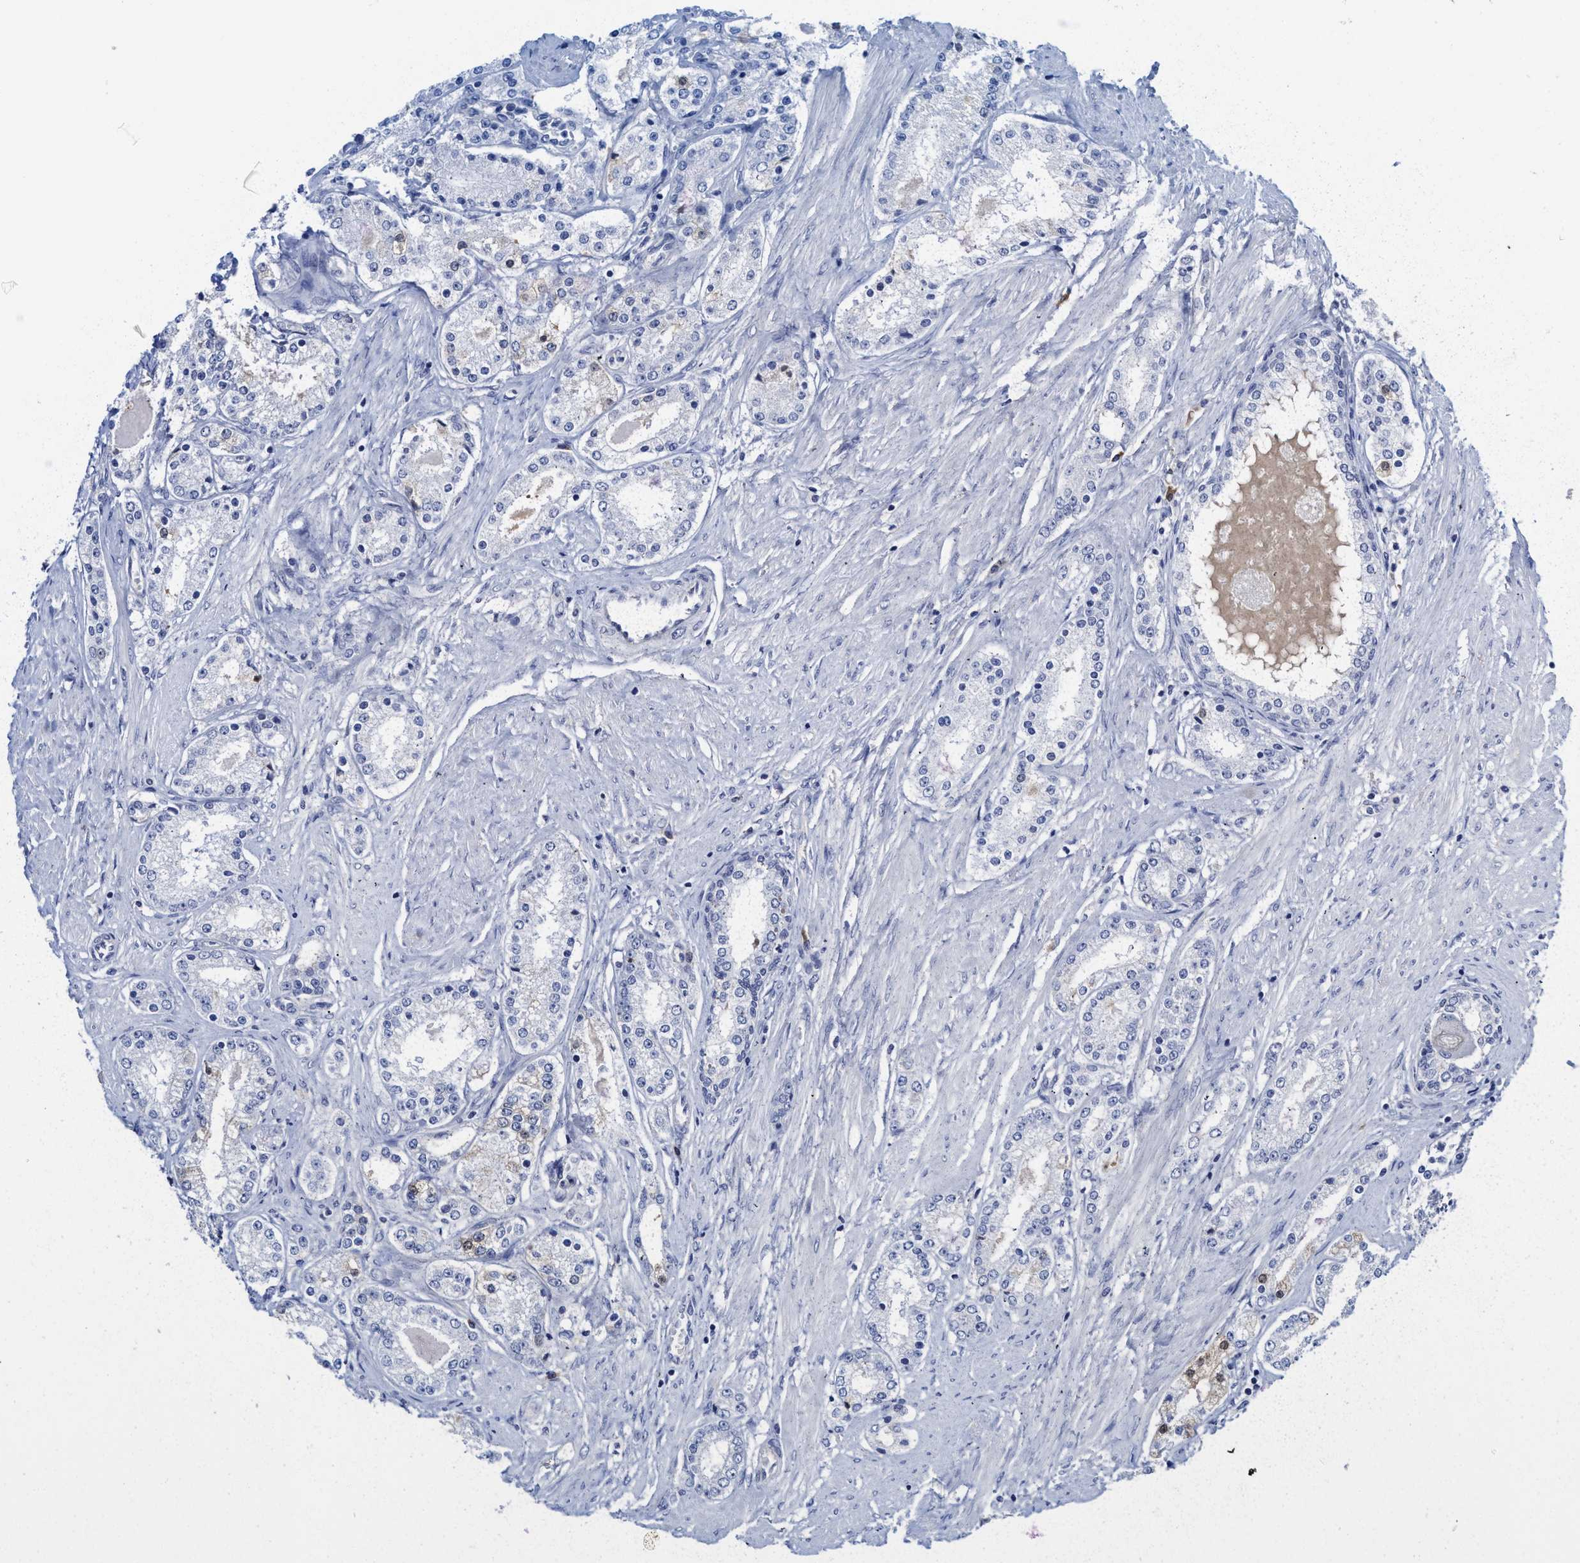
{"staining": {"intensity": "weak", "quantity": "<25%", "location": "cytoplasmic/membranous"}, "tissue": "prostate cancer", "cell_type": "Tumor cells", "image_type": "cancer", "snomed": [{"axis": "morphology", "description": "Adenocarcinoma, Low grade"}, {"axis": "topography", "description": "Prostate"}], "caption": "IHC of low-grade adenocarcinoma (prostate) reveals no staining in tumor cells.", "gene": "C2", "patient": {"sex": "male", "age": 63}}